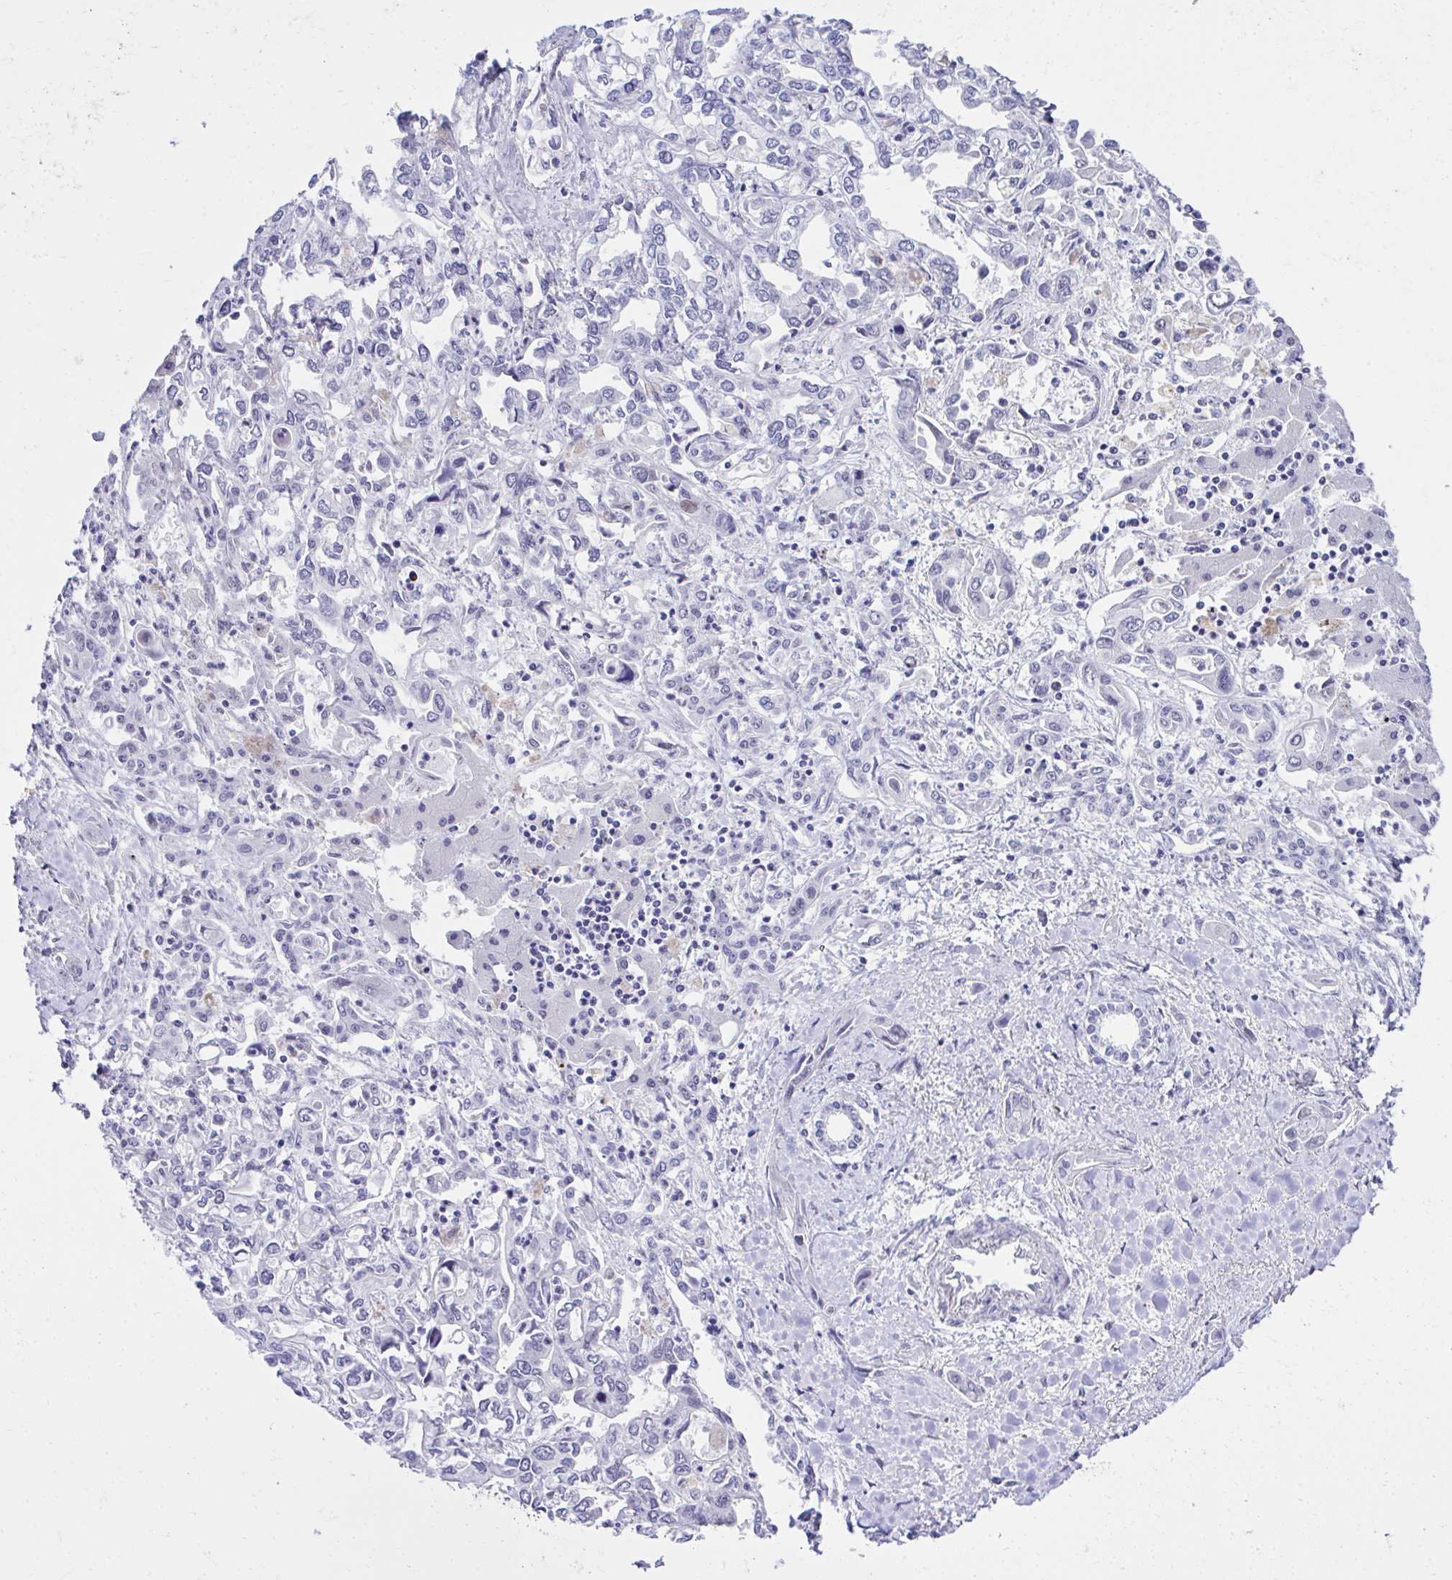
{"staining": {"intensity": "negative", "quantity": "none", "location": "none"}, "tissue": "liver cancer", "cell_type": "Tumor cells", "image_type": "cancer", "snomed": [{"axis": "morphology", "description": "Cholangiocarcinoma"}, {"axis": "topography", "description": "Liver"}], "caption": "Protein analysis of liver cancer (cholangiocarcinoma) exhibits no significant expression in tumor cells.", "gene": "CEP72", "patient": {"sex": "female", "age": 64}}